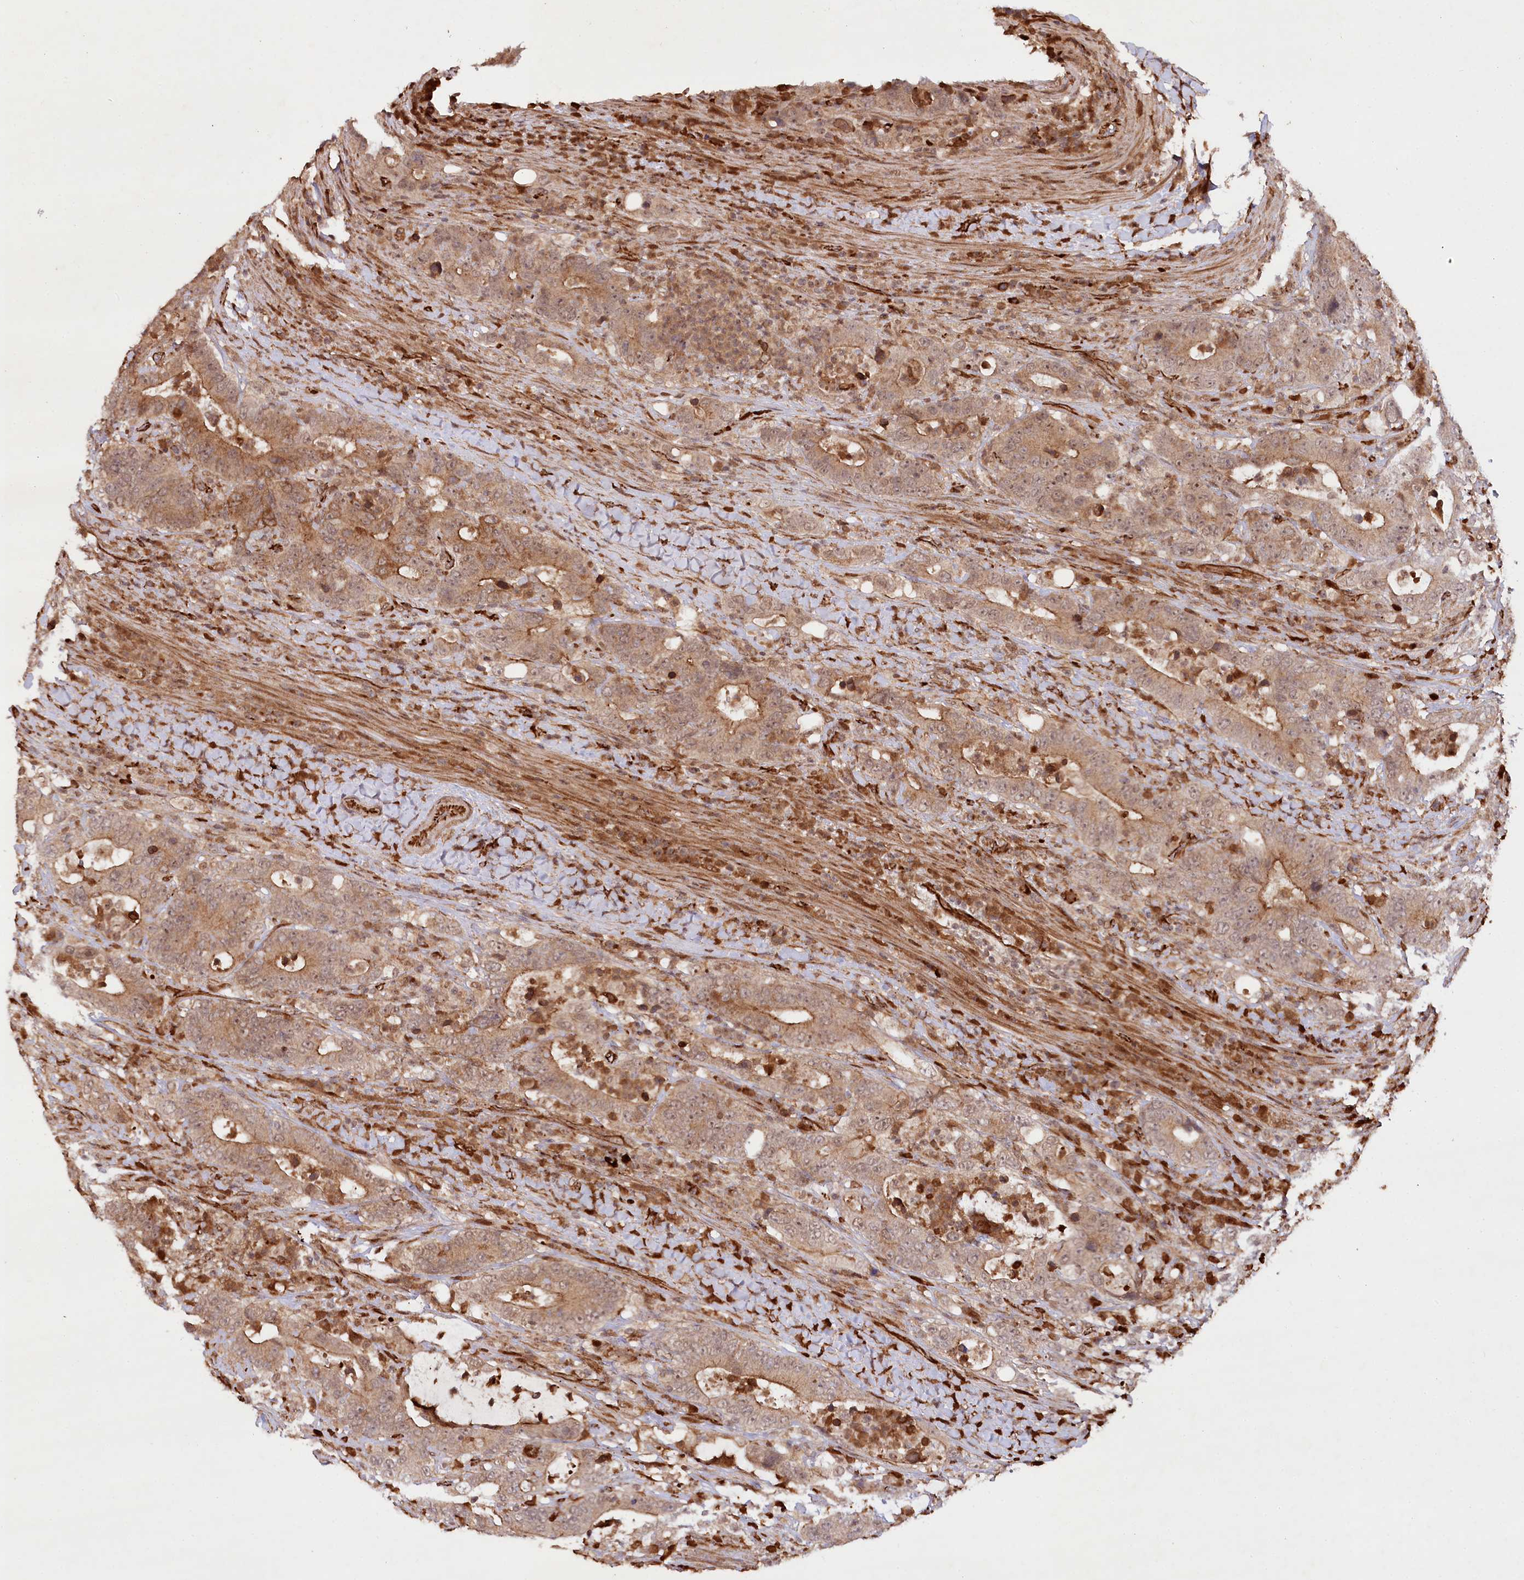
{"staining": {"intensity": "moderate", "quantity": ">75%", "location": "cytoplasmic/membranous,nuclear"}, "tissue": "colorectal cancer", "cell_type": "Tumor cells", "image_type": "cancer", "snomed": [{"axis": "morphology", "description": "Adenocarcinoma, NOS"}, {"axis": "topography", "description": "Colon"}], "caption": "A medium amount of moderate cytoplasmic/membranous and nuclear staining is appreciated in about >75% of tumor cells in colorectal cancer (adenocarcinoma) tissue.", "gene": "ALKBH8", "patient": {"sex": "female", "age": 75}}